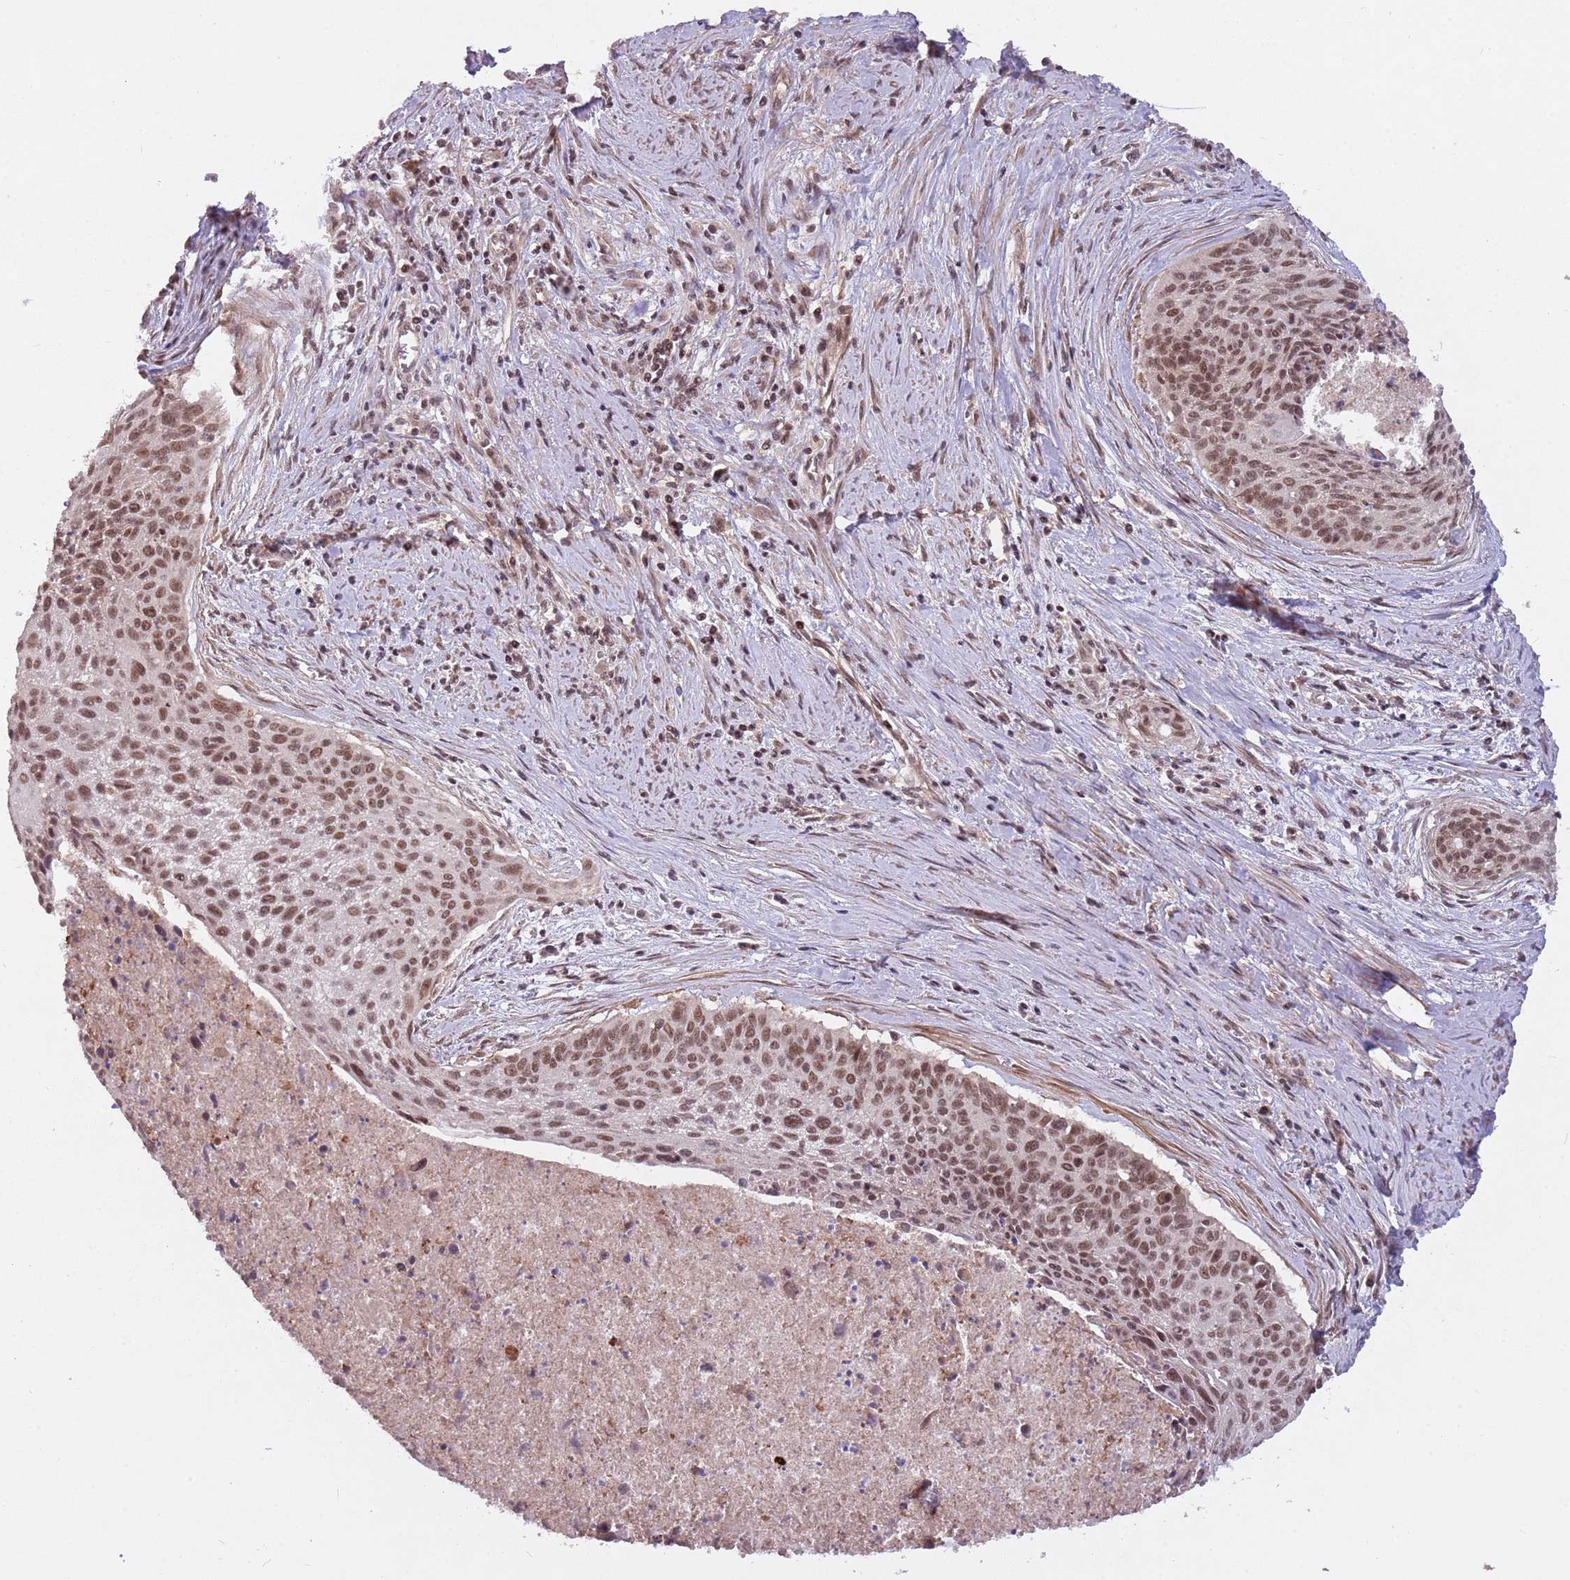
{"staining": {"intensity": "moderate", "quantity": ">75%", "location": "nuclear"}, "tissue": "cervical cancer", "cell_type": "Tumor cells", "image_type": "cancer", "snomed": [{"axis": "morphology", "description": "Squamous cell carcinoma, NOS"}, {"axis": "topography", "description": "Cervix"}], "caption": "Immunohistochemical staining of human cervical squamous cell carcinoma displays medium levels of moderate nuclear protein positivity in about >75% of tumor cells.", "gene": "SUDS3", "patient": {"sex": "female", "age": 55}}